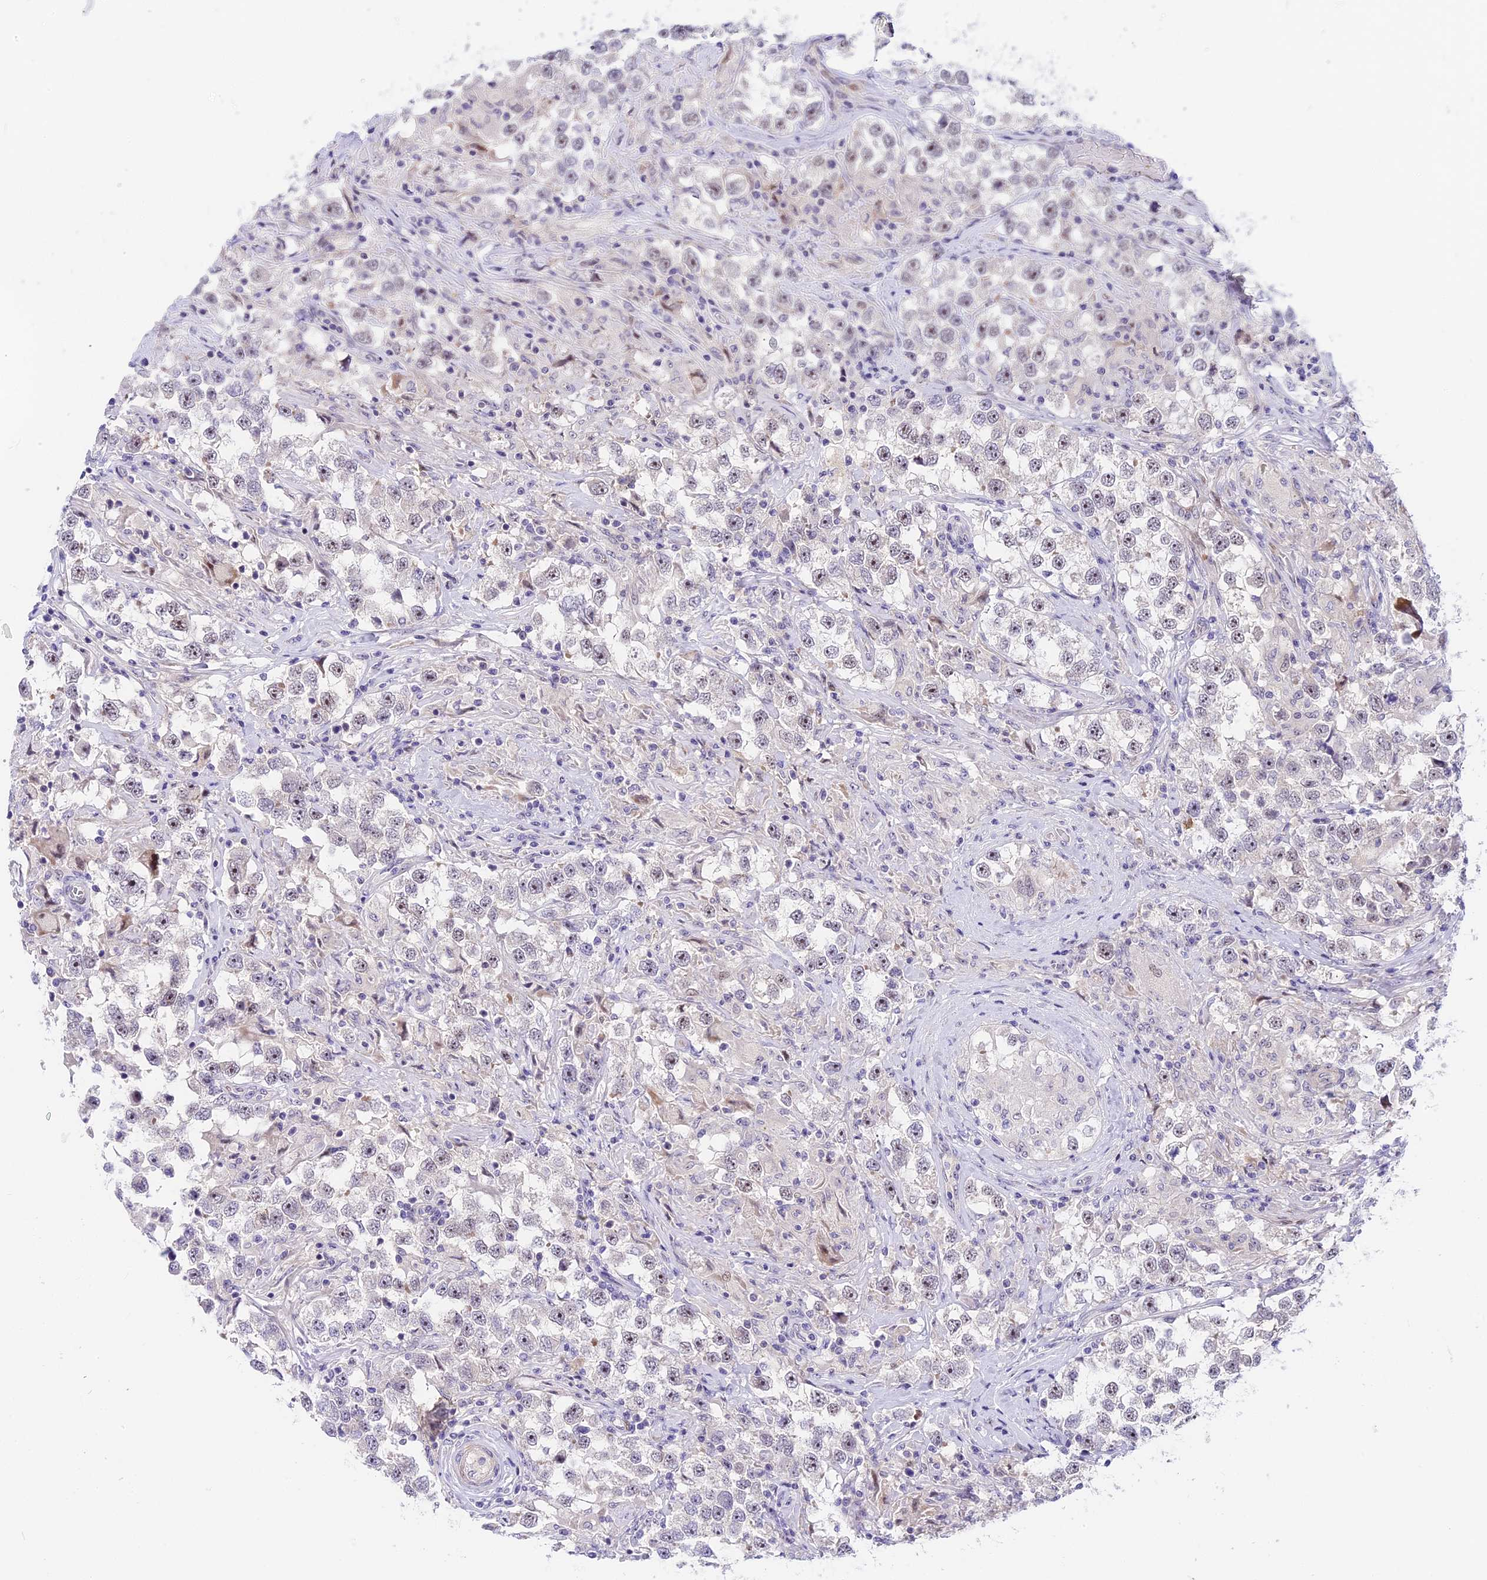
{"staining": {"intensity": "moderate", "quantity": "<25%", "location": "nuclear"}, "tissue": "testis cancer", "cell_type": "Tumor cells", "image_type": "cancer", "snomed": [{"axis": "morphology", "description": "Seminoma, NOS"}, {"axis": "topography", "description": "Testis"}], "caption": "Tumor cells show low levels of moderate nuclear positivity in approximately <25% of cells in seminoma (testis).", "gene": "MIDN", "patient": {"sex": "male", "age": 46}}